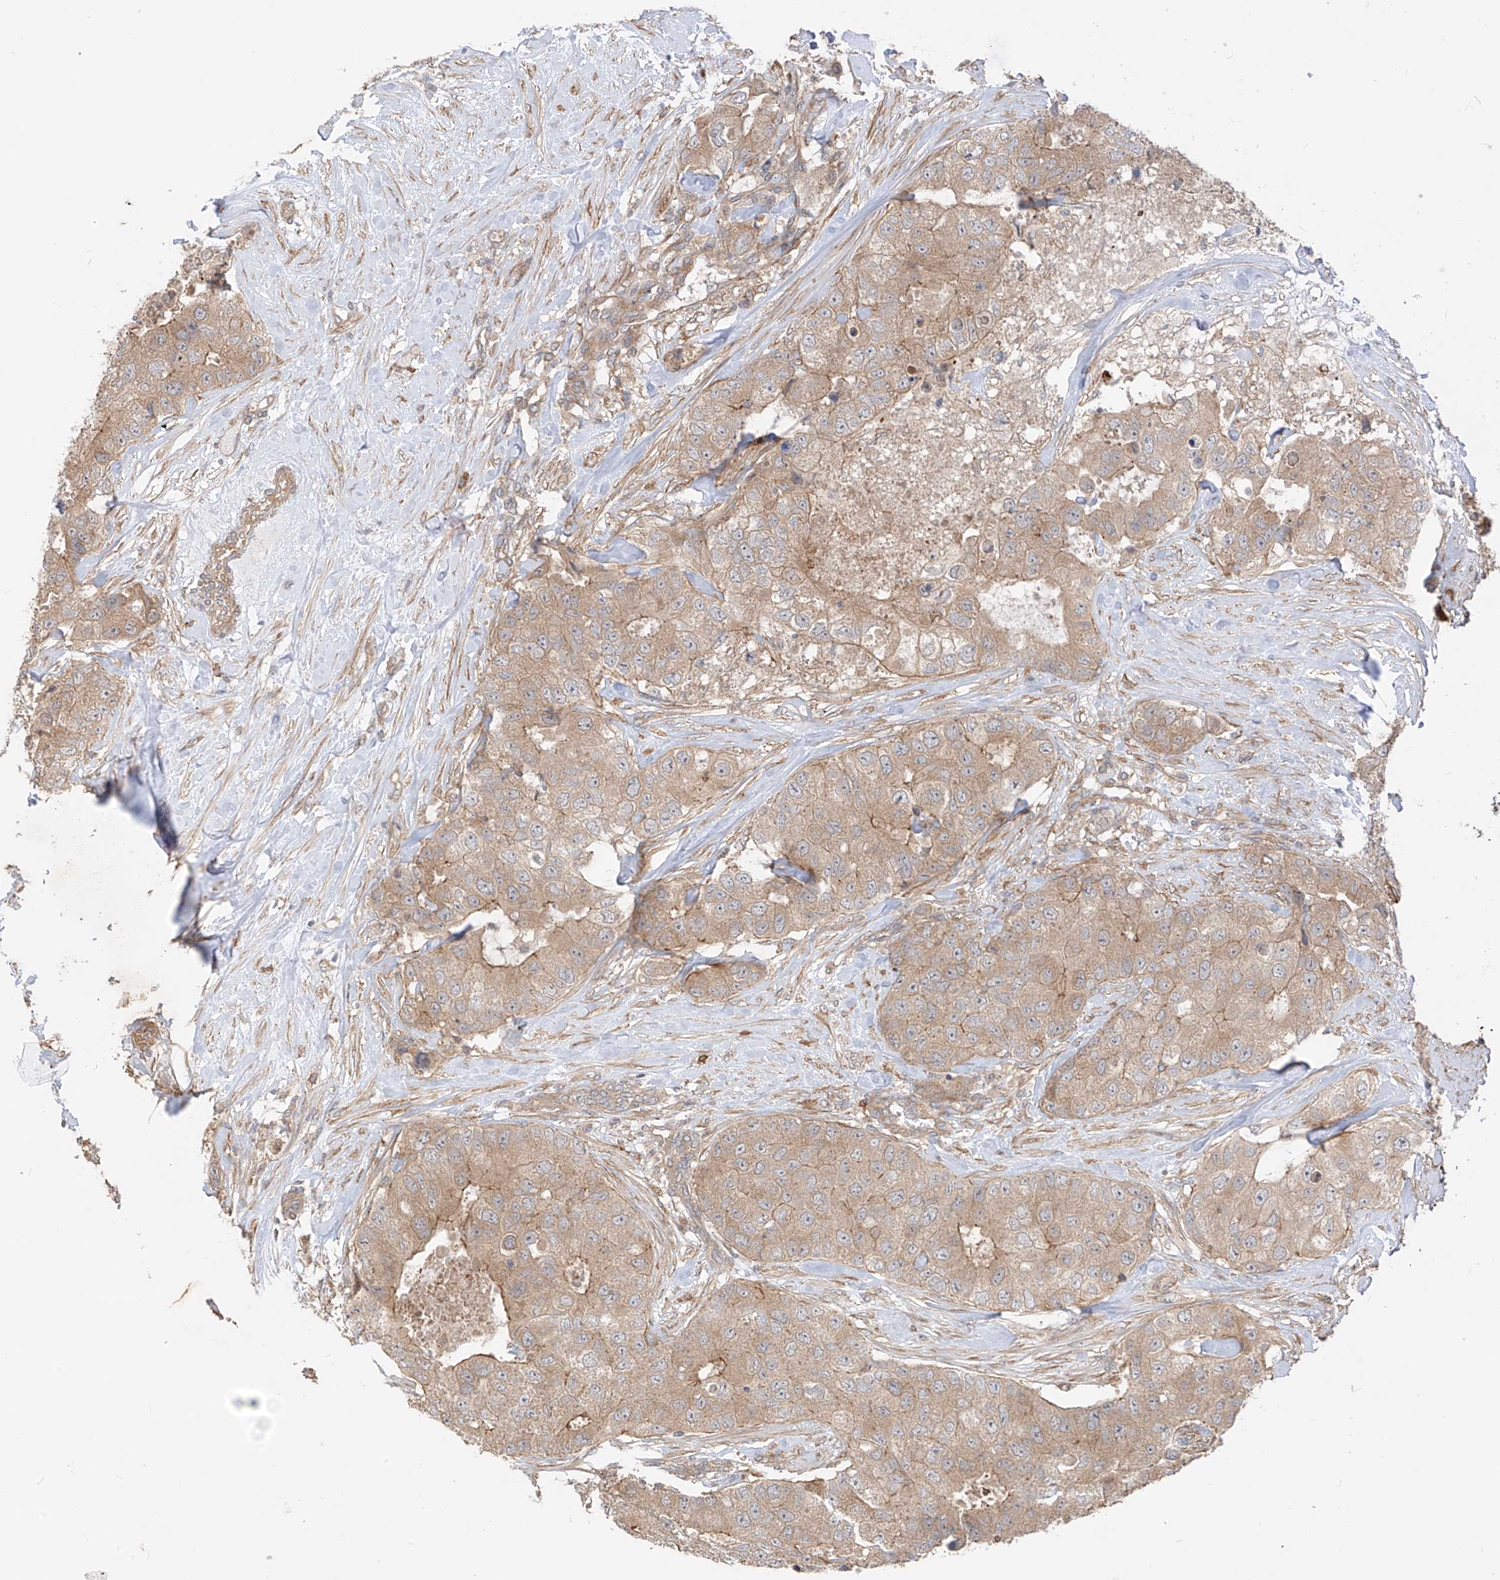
{"staining": {"intensity": "weak", "quantity": ">75%", "location": "cytoplasmic/membranous"}, "tissue": "breast cancer", "cell_type": "Tumor cells", "image_type": "cancer", "snomed": [{"axis": "morphology", "description": "Duct carcinoma"}, {"axis": "topography", "description": "Breast"}], "caption": "Protein analysis of breast cancer tissue exhibits weak cytoplasmic/membranous positivity in about >75% of tumor cells. The staining was performed using DAB to visualize the protein expression in brown, while the nuclei were stained in blue with hematoxylin (Magnification: 20x).", "gene": "MTUS2", "patient": {"sex": "female", "age": 62}}